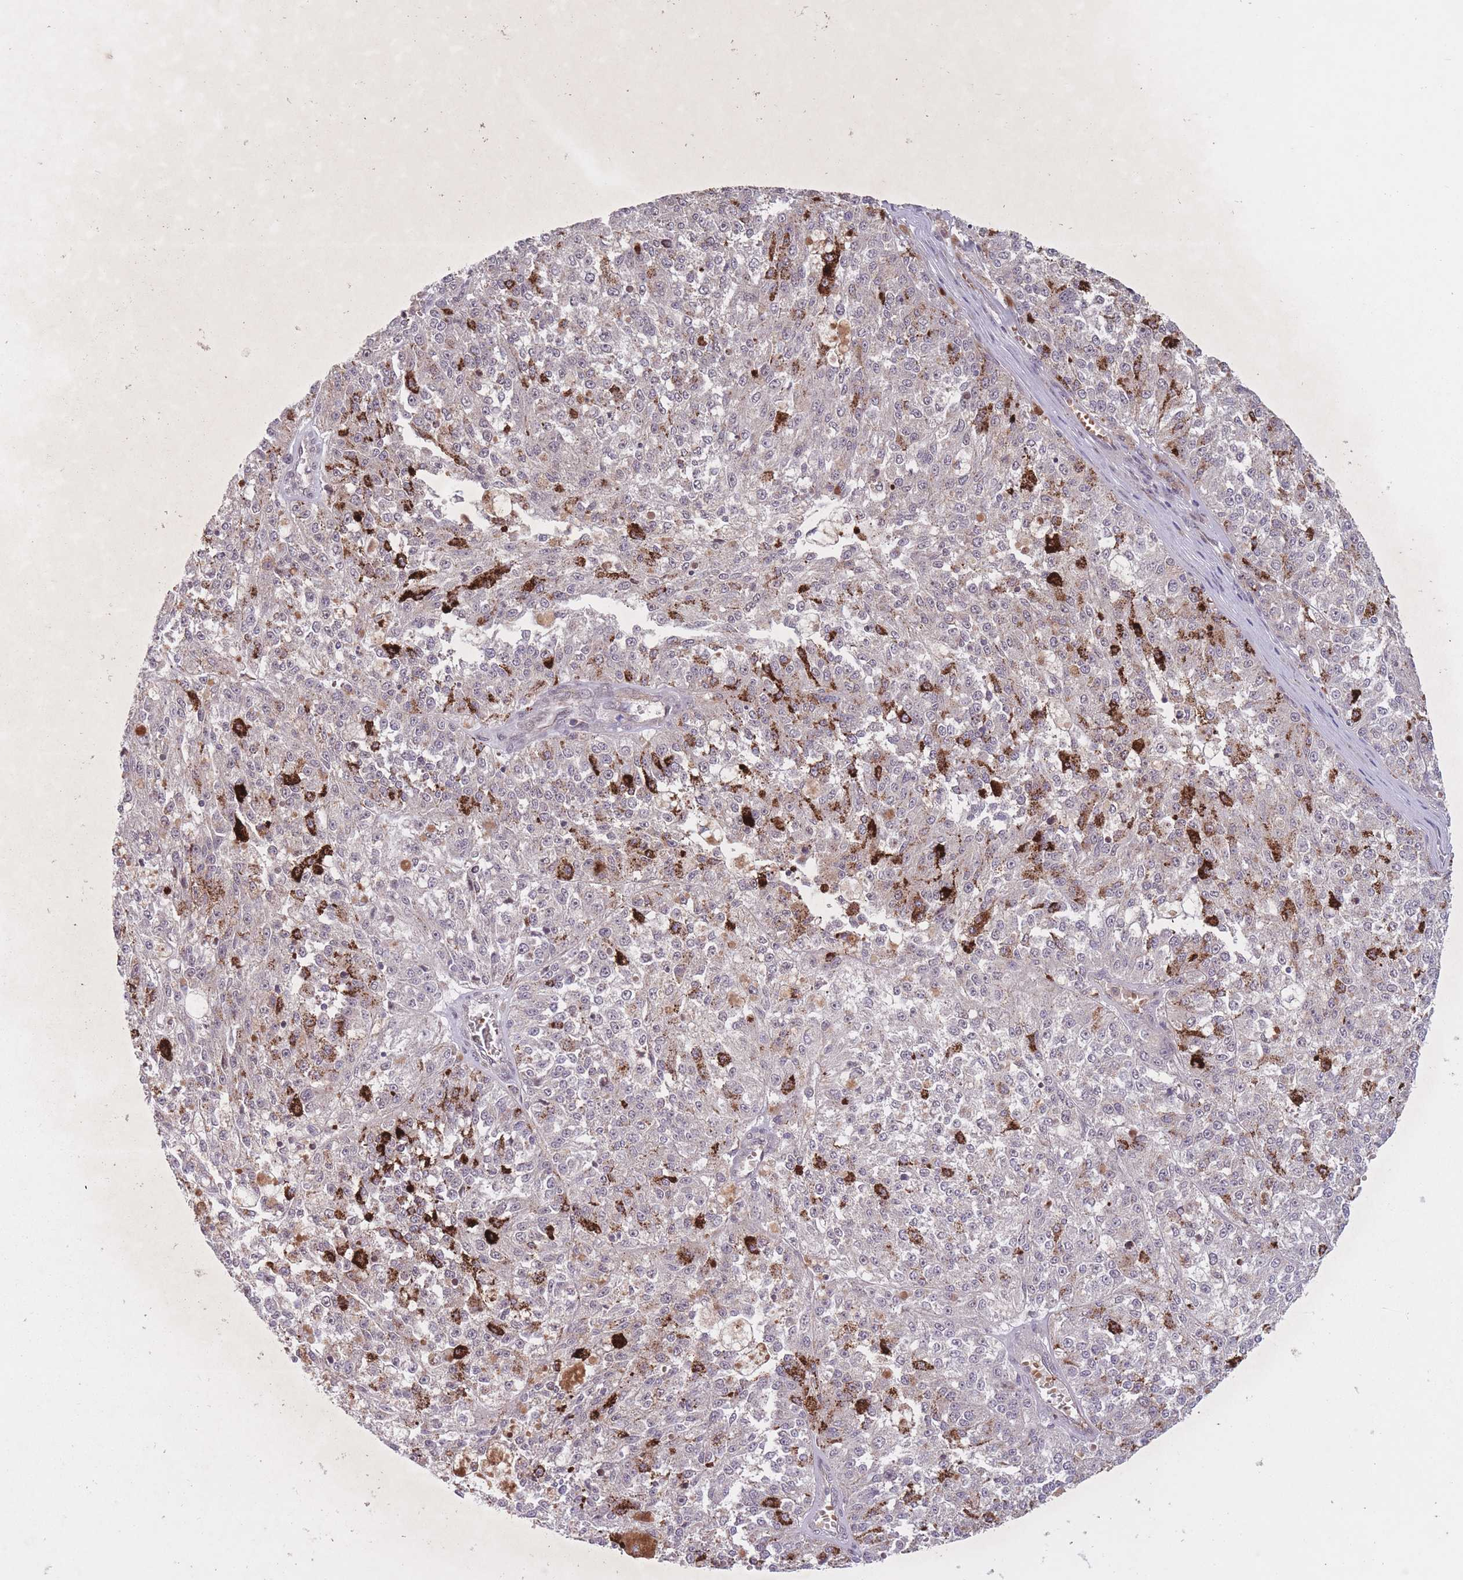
{"staining": {"intensity": "negative", "quantity": "none", "location": "none"}, "tissue": "melanoma", "cell_type": "Tumor cells", "image_type": "cancer", "snomed": [{"axis": "morphology", "description": "Malignant melanoma, NOS"}, {"axis": "topography", "description": "Skin"}], "caption": "The micrograph reveals no significant staining in tumor cells of melanoma.", "gene": "SECTM1", "patient": {"sex": "female", "age": 64}}